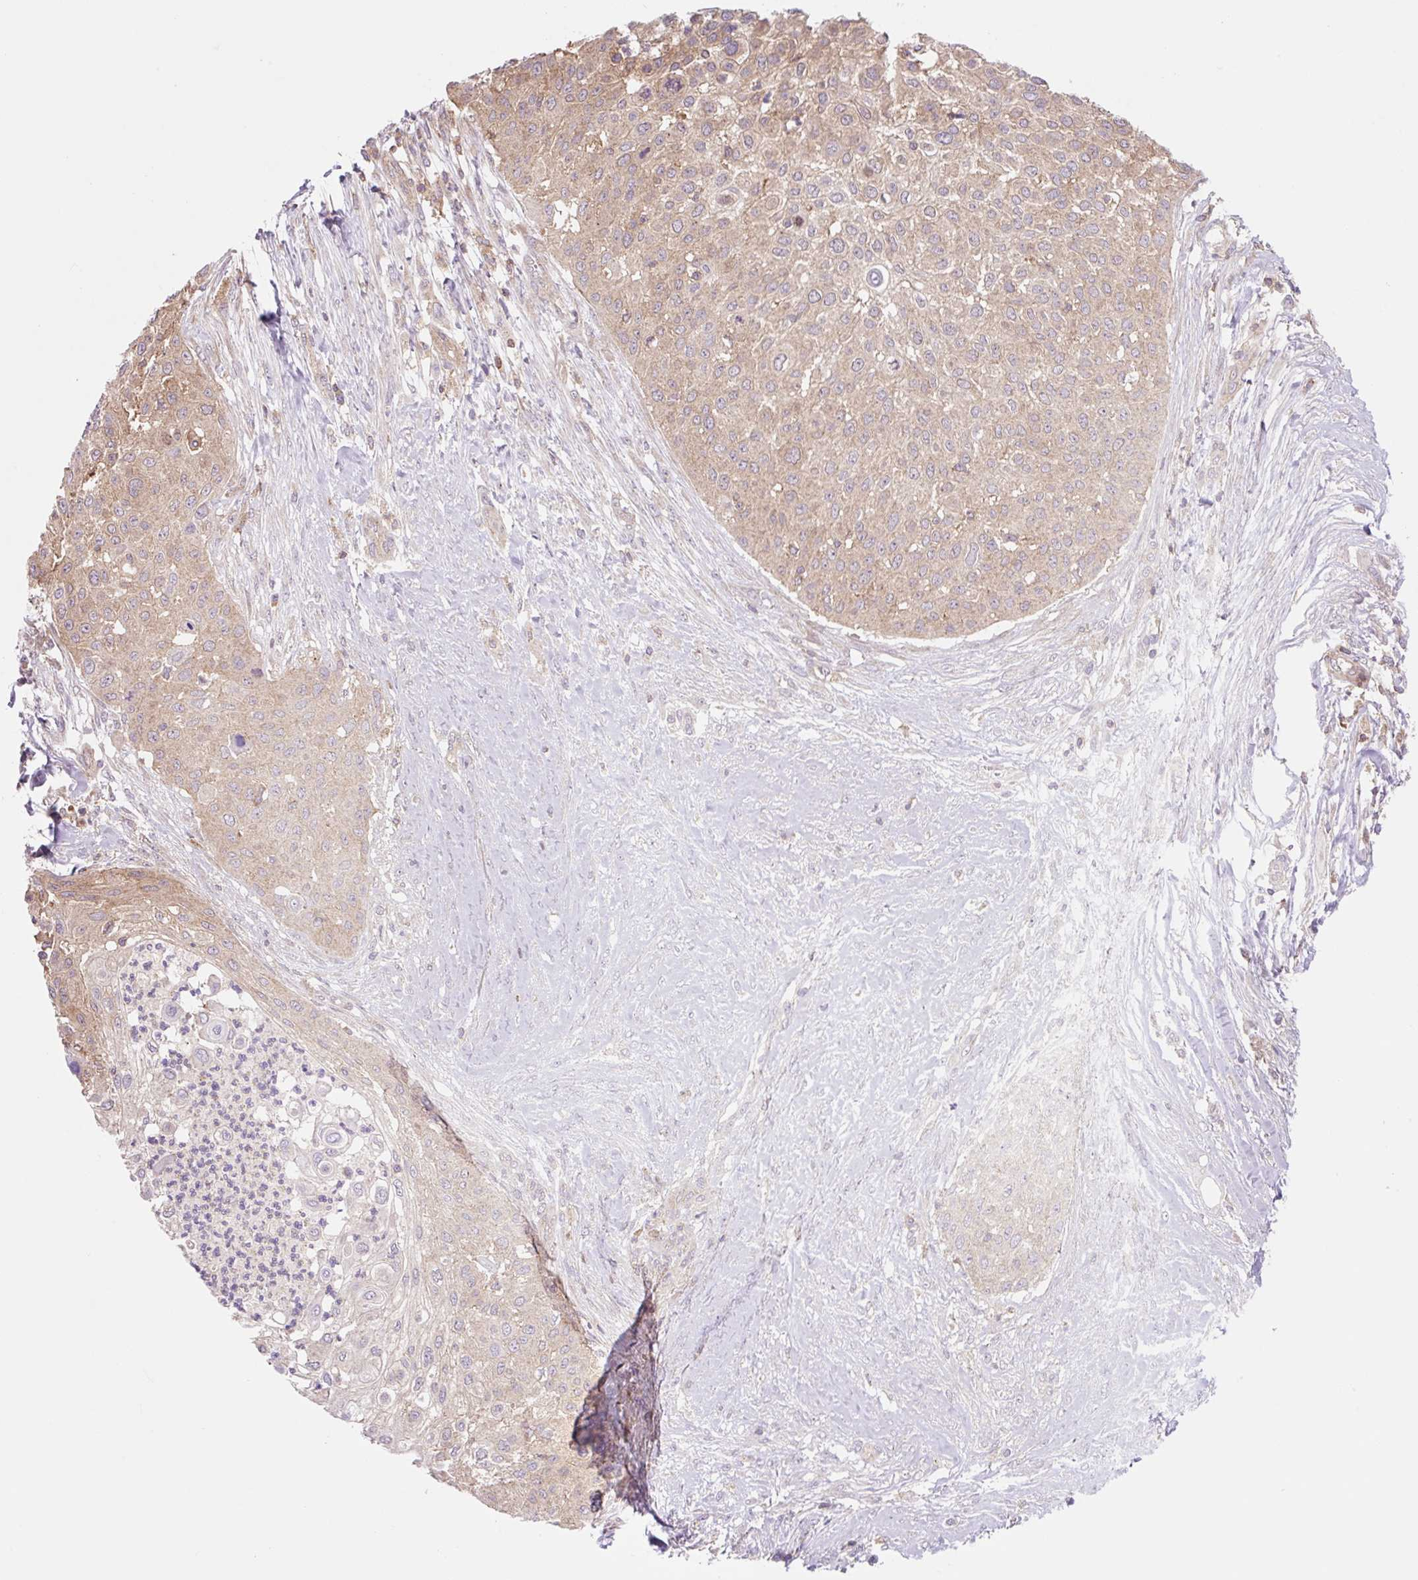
{"staining": {"intensity": "weak", "quantity": "25%-75%", "location": "cytoplasmic/membranous"}, "tissue": "skin cancer", "cell_type": "Tumor cells", "image_type": "cancer", "snomed": [{"axis": "morphology", "description": "Squamous cell carcinoma, NOS"}, {"axis": "topography", "description": "Skin"}], "caption": "Immunohistochemistry histopathology image of neoplastic tissue: skin cancer (squamous cell carcinoma) stained using immunohistochemistry (IHC) reveals low levels of weak protein expression localized specifically in the cytoplasmic/membranous of tumor cells, appearing as a cytoplasmic/membranous brown color.", "gene": "VPS4A", "patient": {"sex": "female", "age": 87}}